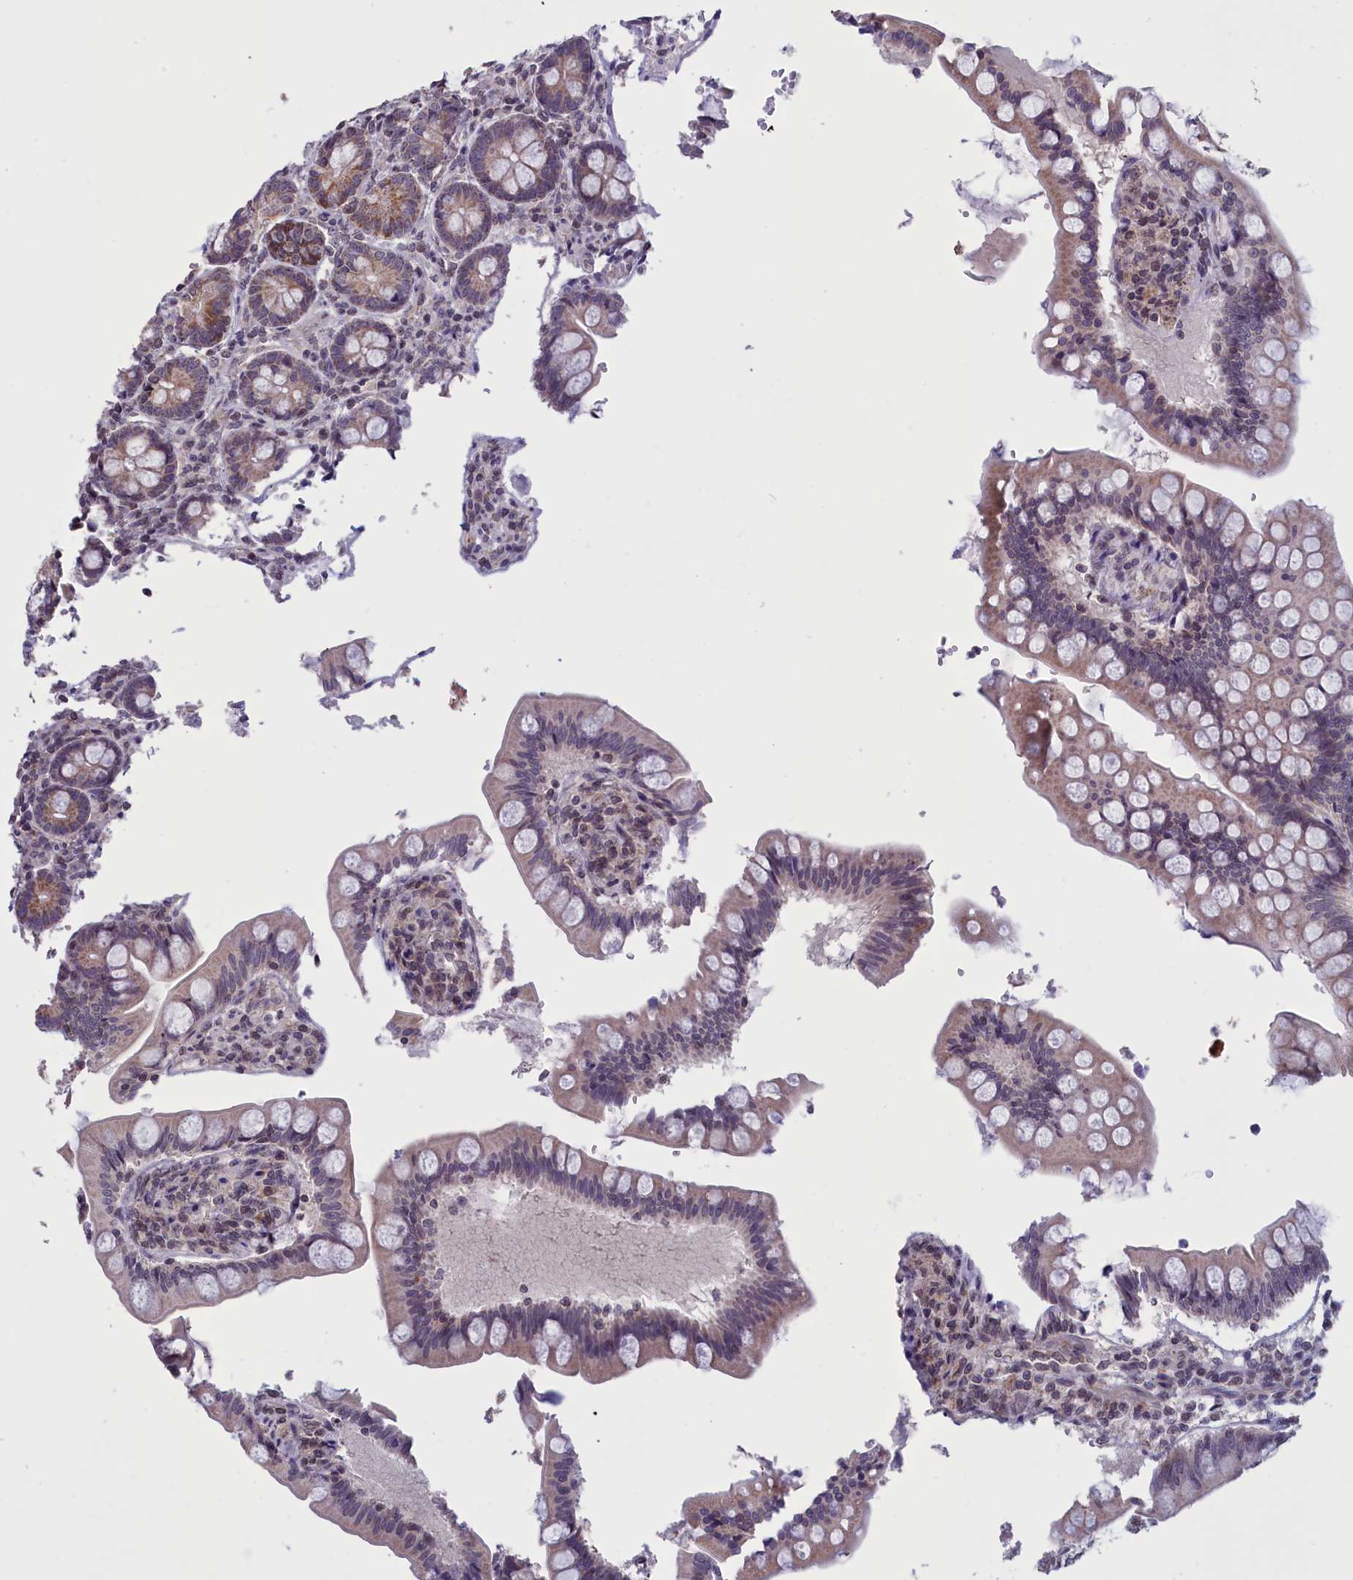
{"staining": {"intensity": "moderate", "quantity": "<25%", "location": "cytoplasmic/membranous"}, "tissue": "small intestine", "cell_type": "Glandular cells", "image_type": "normal", "snomed": [{"axis": "morphology", "description": "Normal tissue, NOS"}, {"axis": "topography", "description": "Small intestine"}], "caption": "Protein expression analysis of benign small intestine shows moderate cytoplasmic/membranous expression in about <25% of glandular cells.", "gene": "PARS2", "patient": {"sex": "male", "age": 7}}